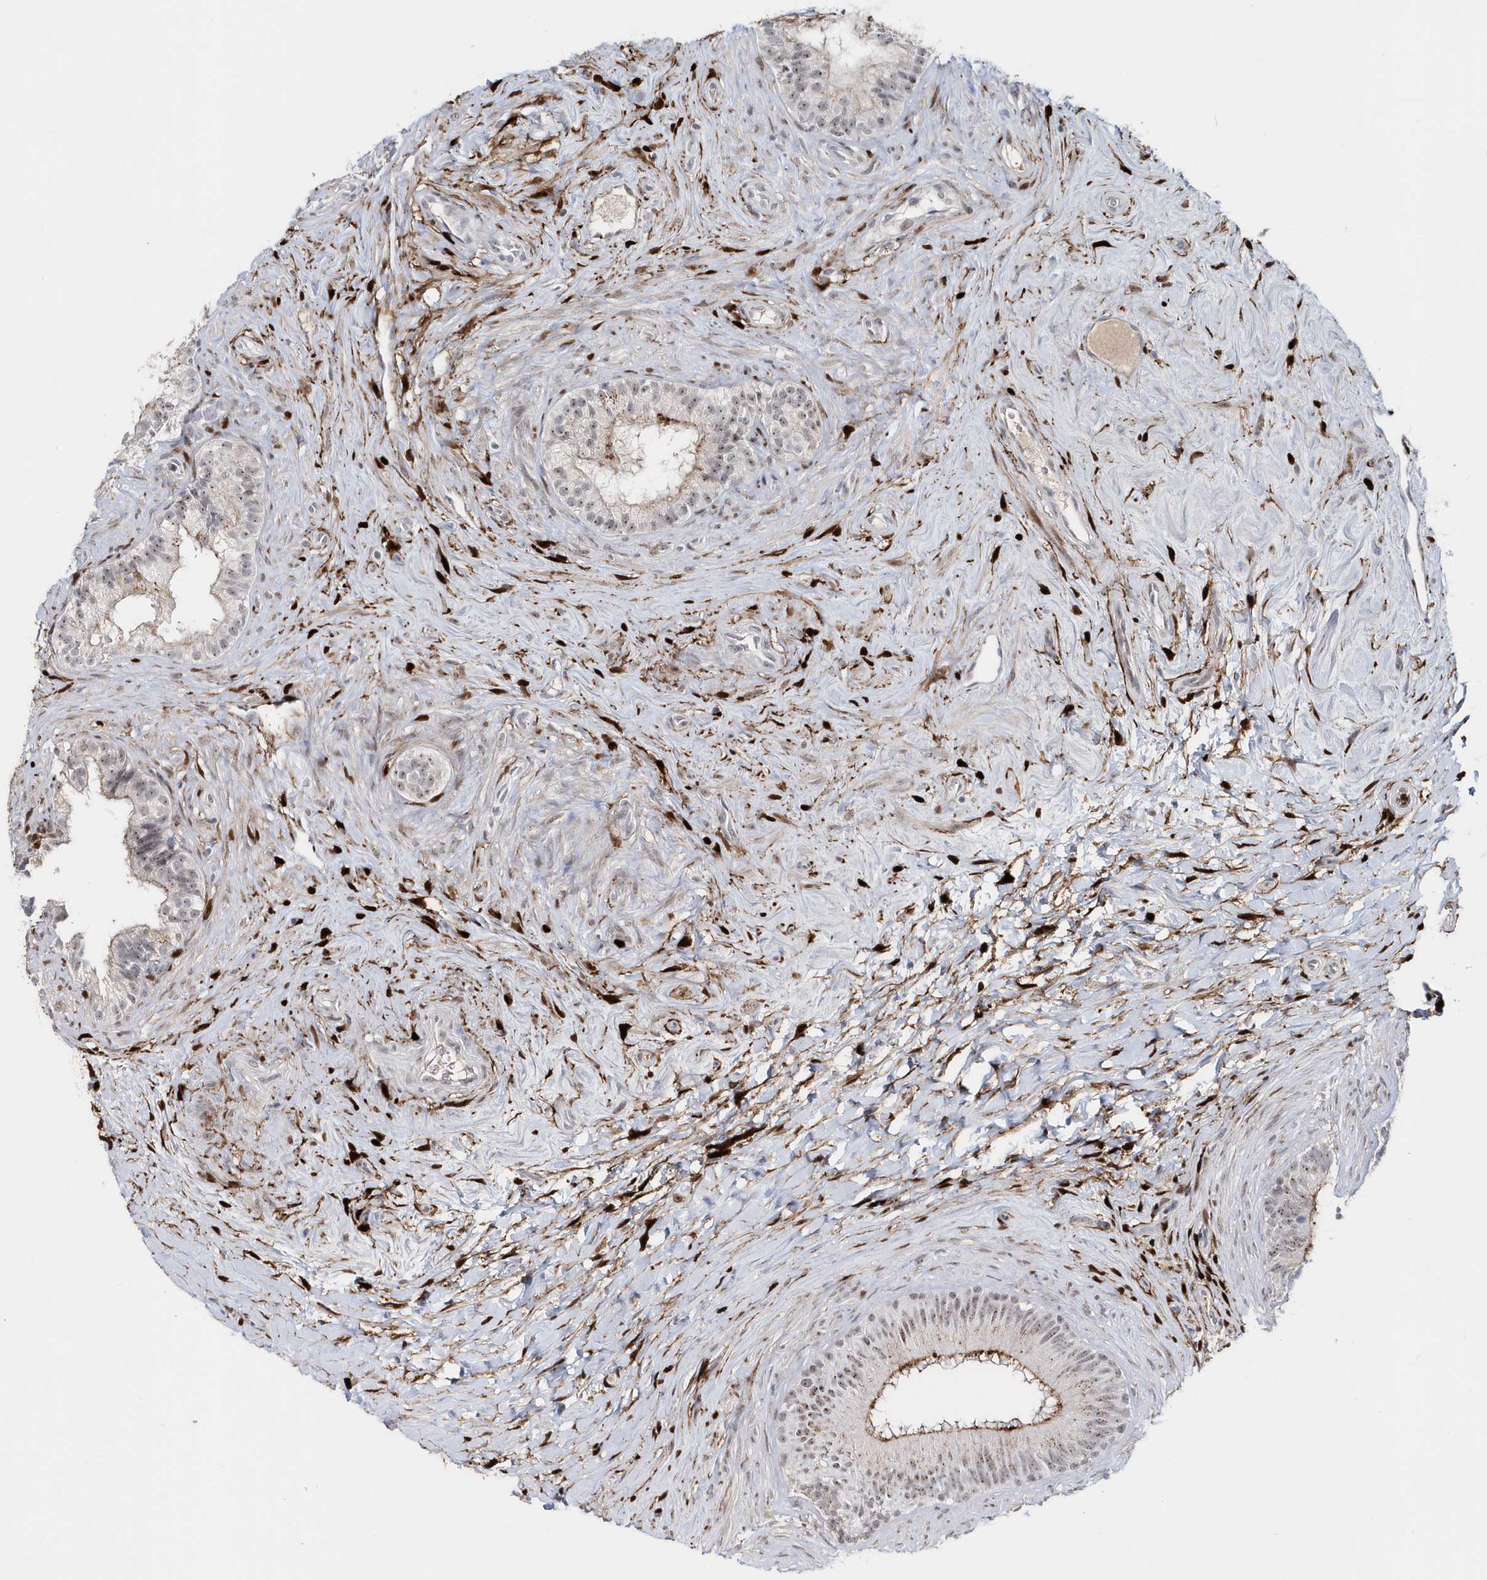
{"staining": {"intensity": "moderate", "quantity": "<25%", "location": "cytoplasmic/membranous,nuclear"}, "tissue": "epididymis", "cell_type": "Glandular cells", "image_type": "normal", "snomed": [{"axis": "morphology", "description": "Normal tissue, NOS"}, {"axis": "topography", "description": "Epididymis"}], "caption": "Protein staining displays moderate cytoplasmic/membranous,nuclear expression in approximately <25% of glandular cells in normal epididymis. The staining is performed using DAB (3,3'-diaminobenzidine) brown chromogen to label protein expression. The nuclei are counter-stained blue using hematoxylin.", "gene": "ASCL4", "patient": {"sex": "male", "age": 84}}